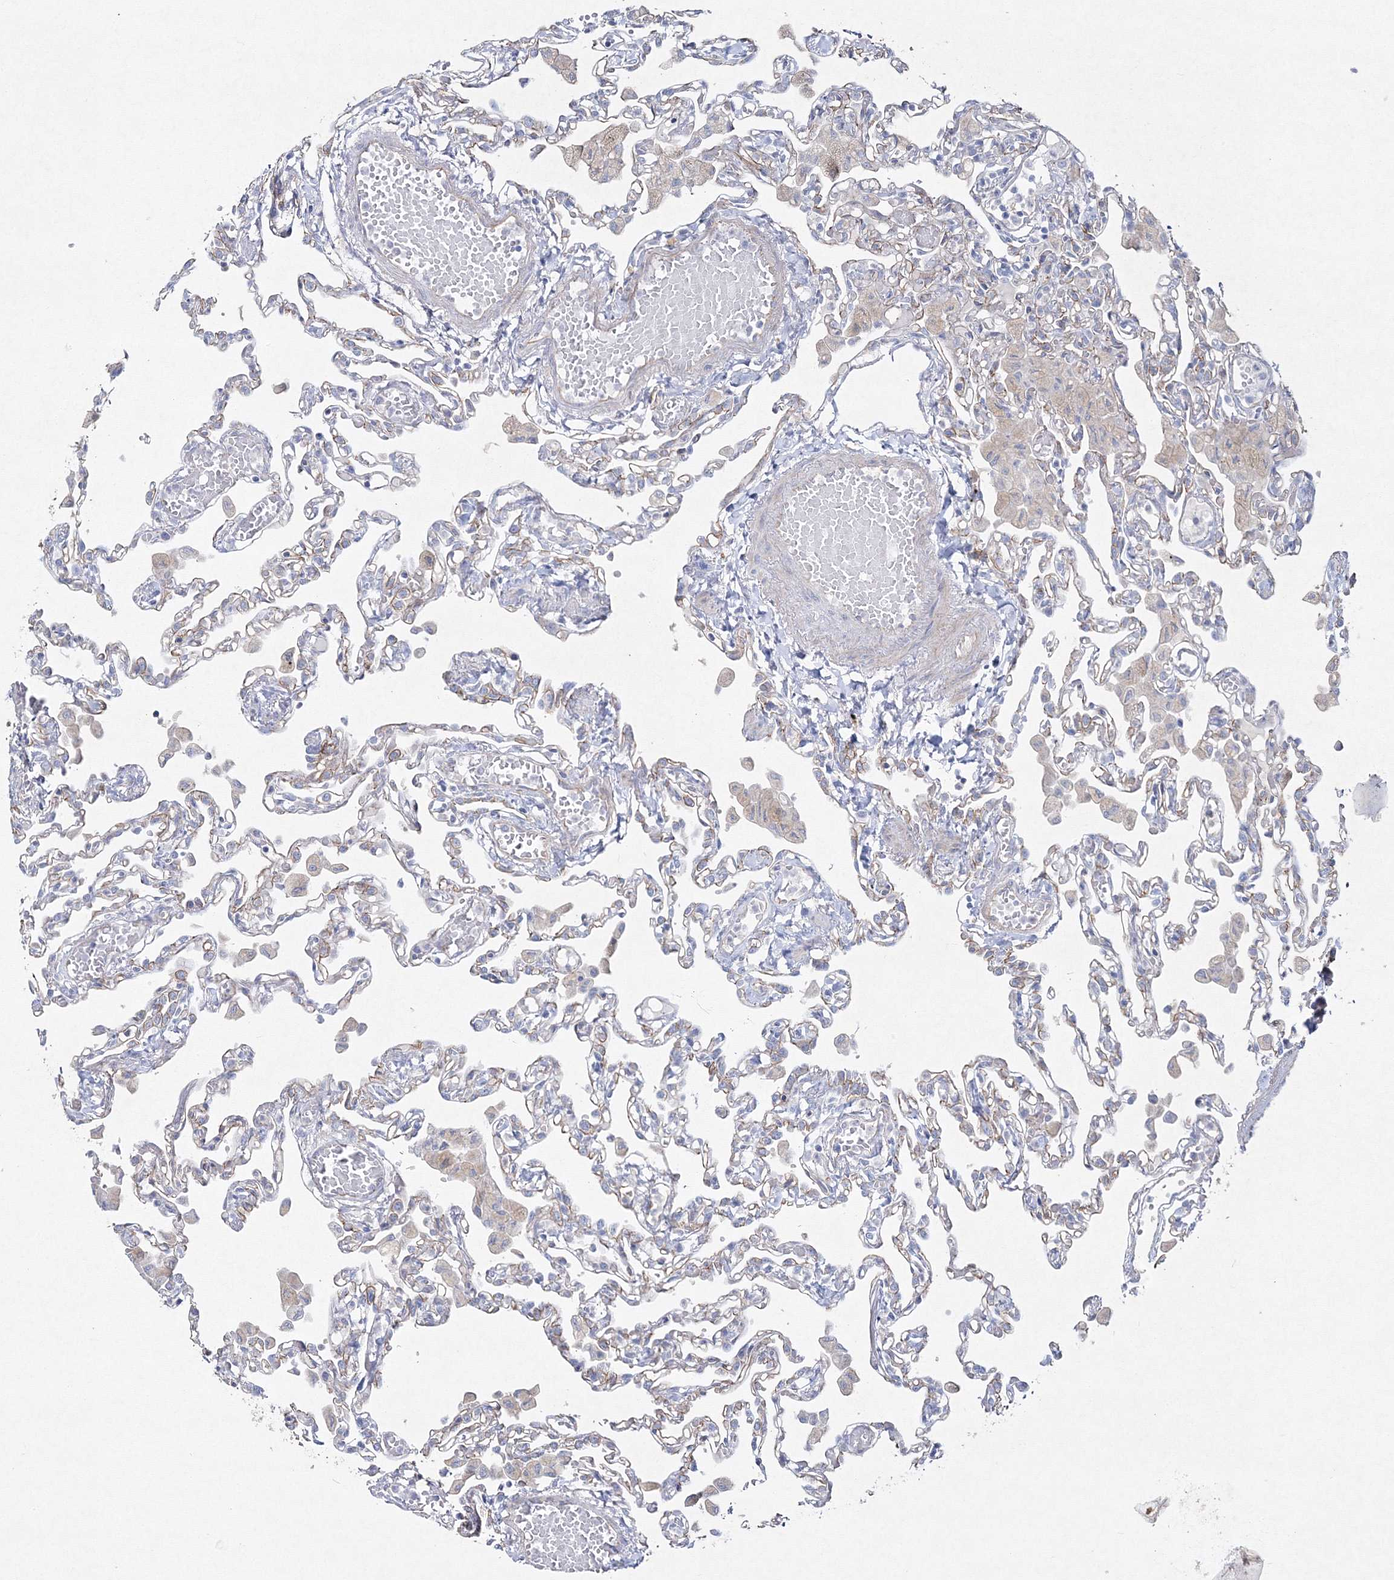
{"staining": {"intensity": "weak", "quantity": "<25%", "location": "cytoplasmic/membranous"}, "tissue": "lung", "cell_type": "Alveolar cells", "image_type": "normal", "snomed": [{"axis": "morphology", "description": "Normal tissue, NOS"}, {"axis": "topography", "description": "Bronchus"}, {"axis": "topography", "description": "Lung"}], "caption": "Immunohistochemical staining of unremarkable lung exhibits no significant expression in alveolar cells. (IHC, brightfield microscopy, high magnification).", "gene": "NAA40", "patient": {"sex": "female", "age": 49}}